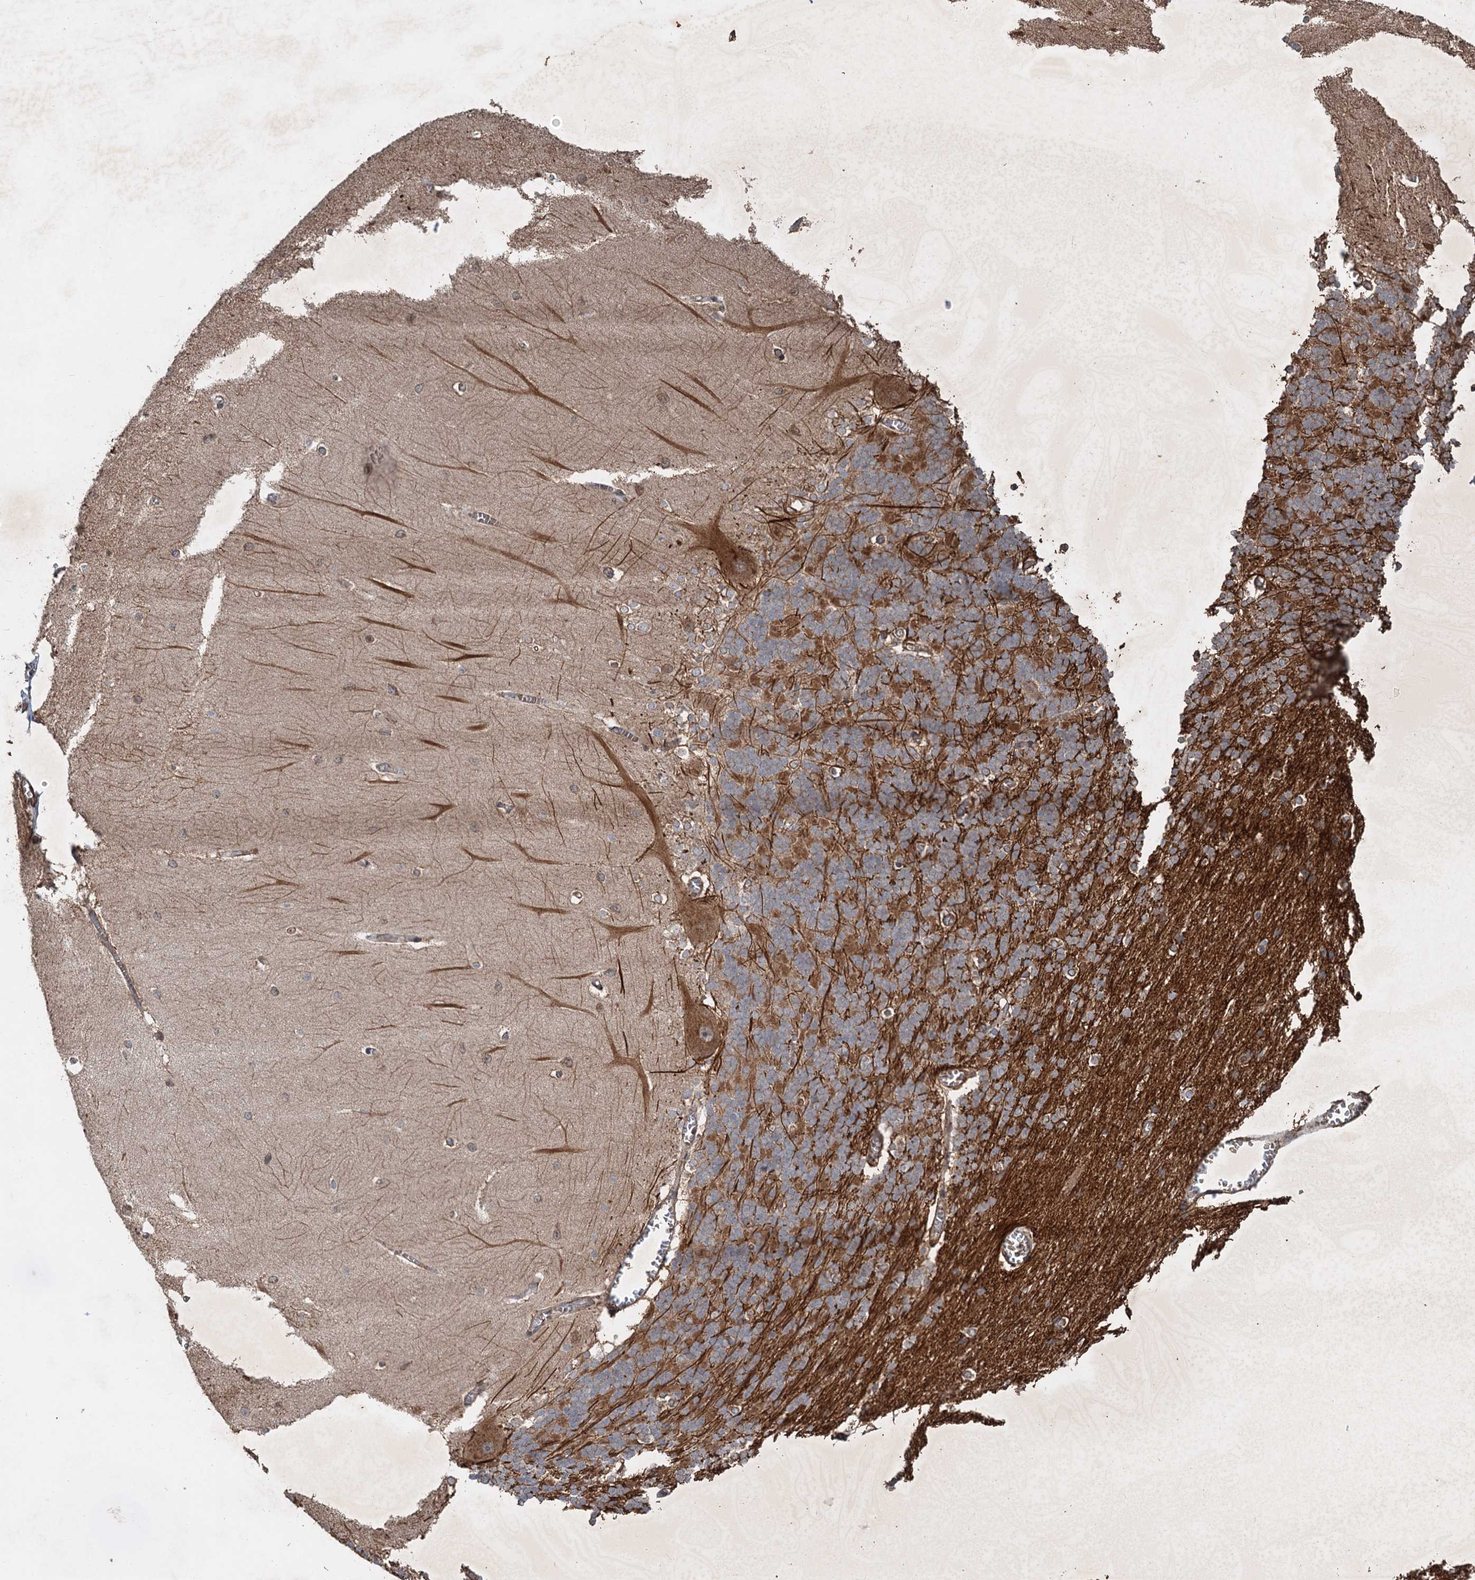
{"staining": {"intensity": "moderate", "quantity": "25%-75%", "location": "cytoplasmic/membranous"}, "tissue": "cerebellum", "cell_type": "Cells in granular layer", "image_type": "normal", "snomed": [{"axis": "morphology", "description": "Normal tissue, NOS"}, {"axis": "topography", "description": "Cerebellum"}], "caption": "This histopathology image exhibits immunohistochemistry (IHC) staining of benign cerebellum, with medium moderate cytoplasmic/membranous expression in about 25%-75% of cells in granular layer.", "gene": "ANKRD26", "patient": {"sex": "male", "age": 37}}